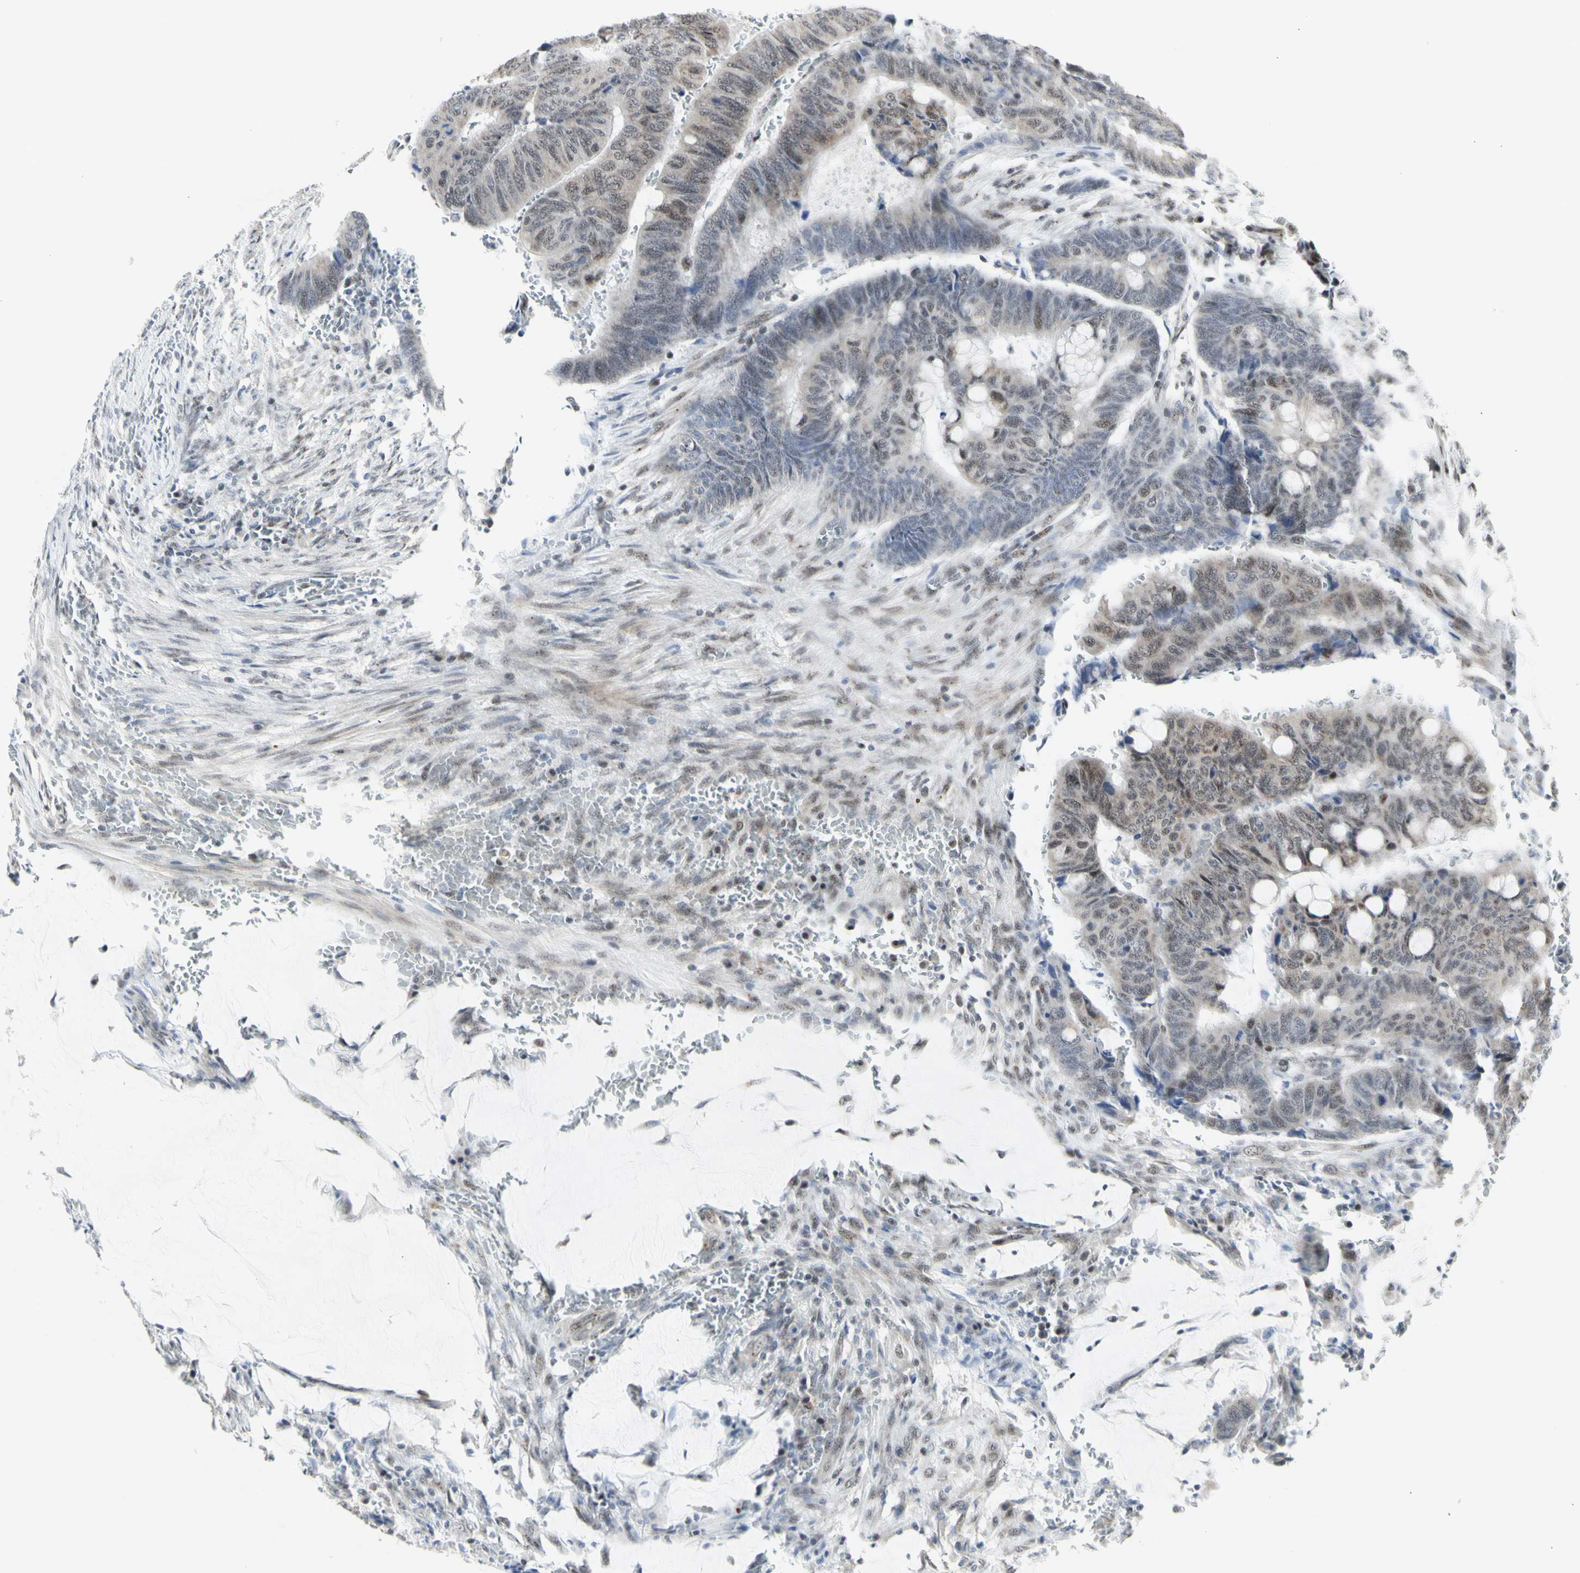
{"staining": {"intensity": "weak", "quantity": ">75%", "location": "cytoplasmic/membranous"}, "tissue": "colorectal cancer", "cell_type": "Tumor cells", "image_type": "cancer", "snomed": [{"axis": "morphology", "description": "Normal tissue, NOS"}, {"axis": "morphology", "description": "Adenocarcinoma, NOS"}, {"axis": "topography", "description": "Rectum"}, {"axis": "topography", "description": "Peripheral nerve tissue"}], "caption": "The histopathology image displays staining of adenocarcinoma (colorectal), revealing weak cytoplasmic/membranous protein positivity (brown color) within tumor cells.", "gene": "DHRS7B", "patient": {"sex": "male", "age": 92}}